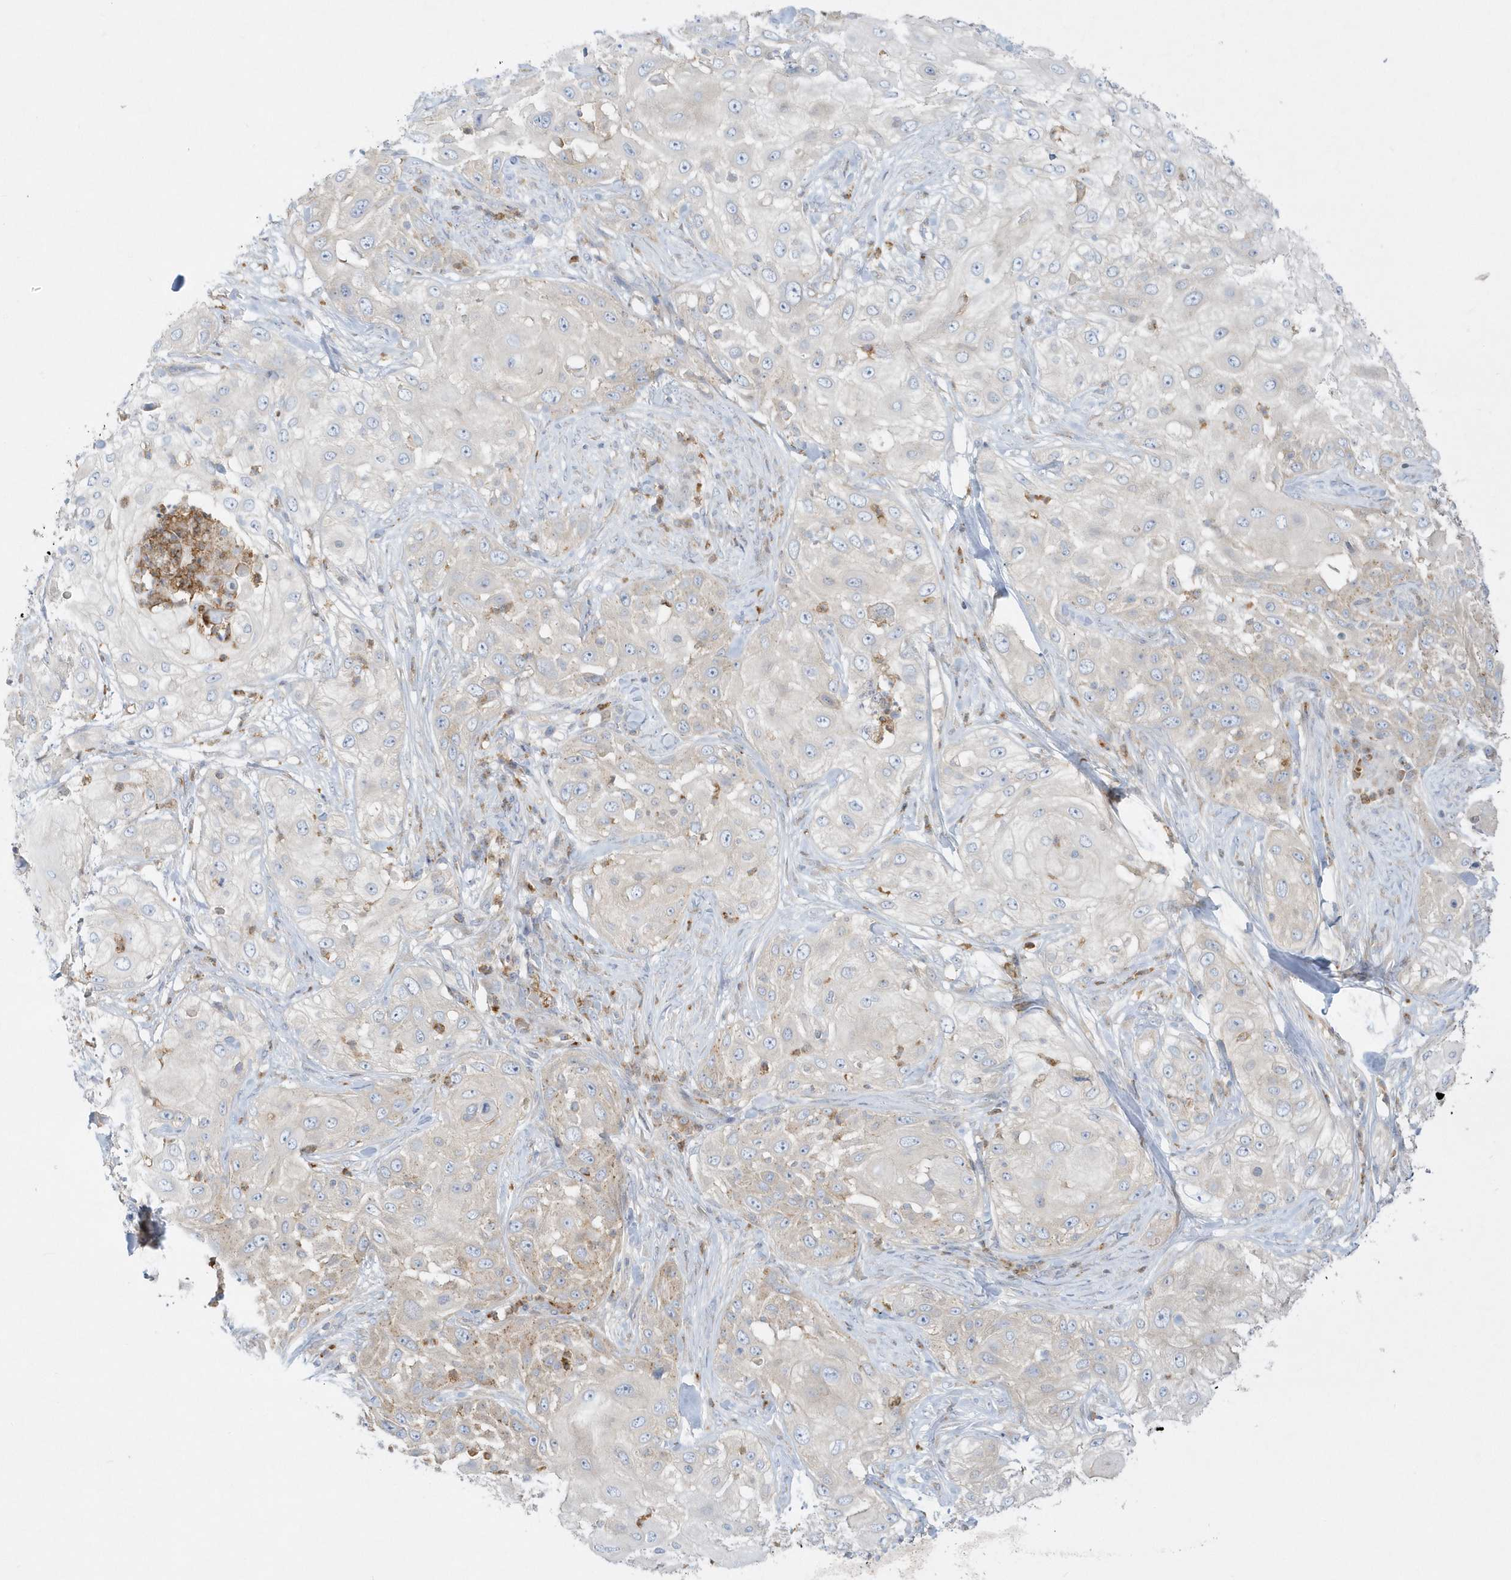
{"staining": {"intensity": "negative", "quantity": "none", "location": "none"}, "tissue": "skin cancer", "cell_type": "Tumor cells", "image_type": "cancer", "snomed": [{"axis": "morphology", "description": "Squamous cell carcinoma, NOS"}, {"axis": "topography", "description": "Skin"}], "caption": "A micrograph of skin cancer stained for a protein shows no brown staining in tumor cells.", "gene": "DNAJC18", "patient": {"sex": "female", "age": 44}}